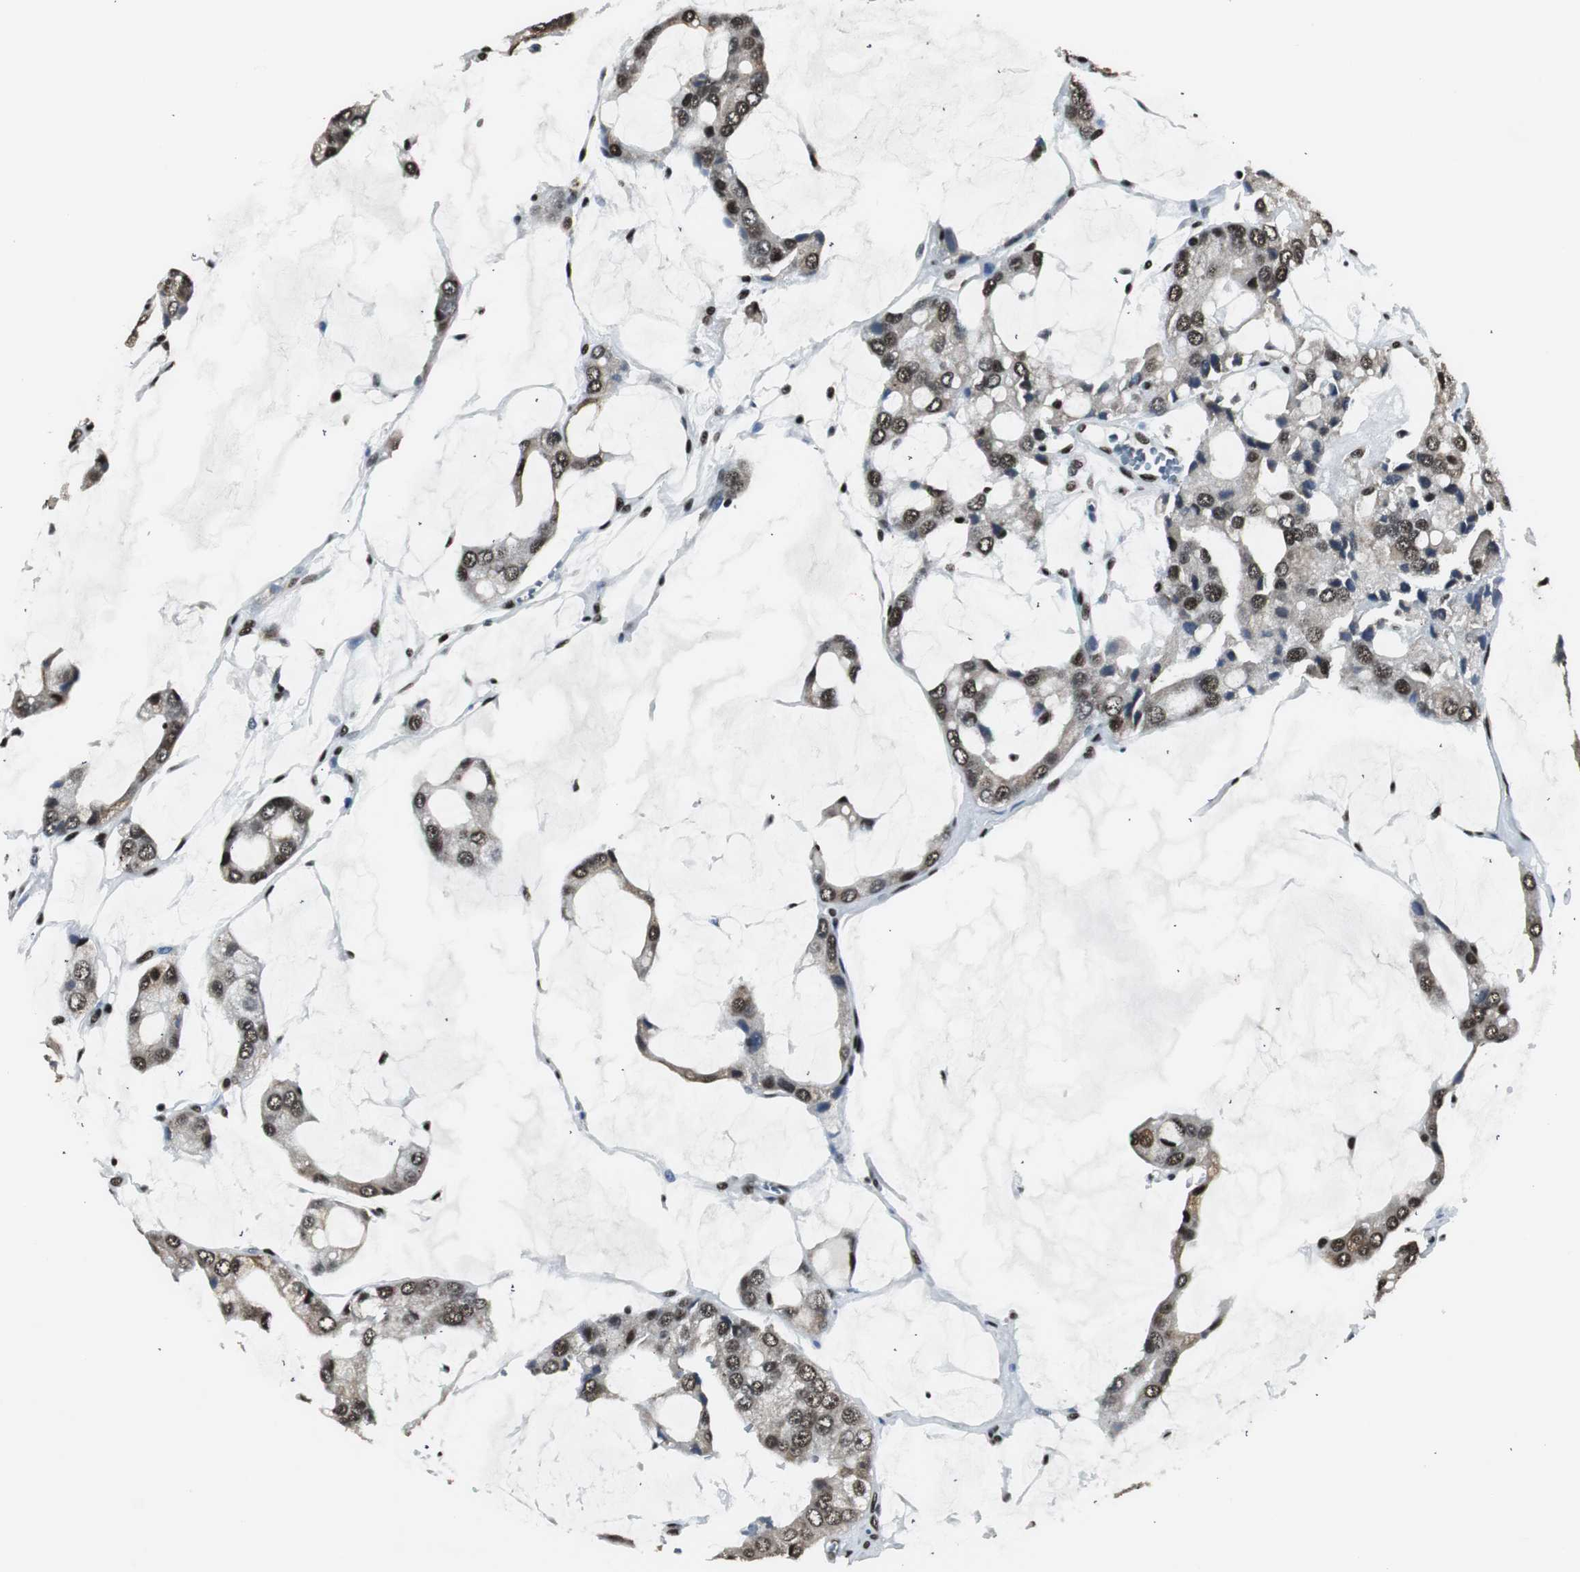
{"staining": {"intensity": "strong", "quantity": ">75%", "location": "nuclear"}, "tissue": "prostate cancer", "cell_type": "Tumor cells", "image_type": "cancer", "snomed": [{"axis": "morphology", "description": "Adenocarcinoma, High grade"}, {"axis": "topography", "description": "Prostate"}], "caption": "The photomicrograph displays staining of prostate cancer, revealing strong nuclear protein positivity (brown color) within tumor cells.", "gene": "PARN", "patient": {"sex": "male", "age": 67}}